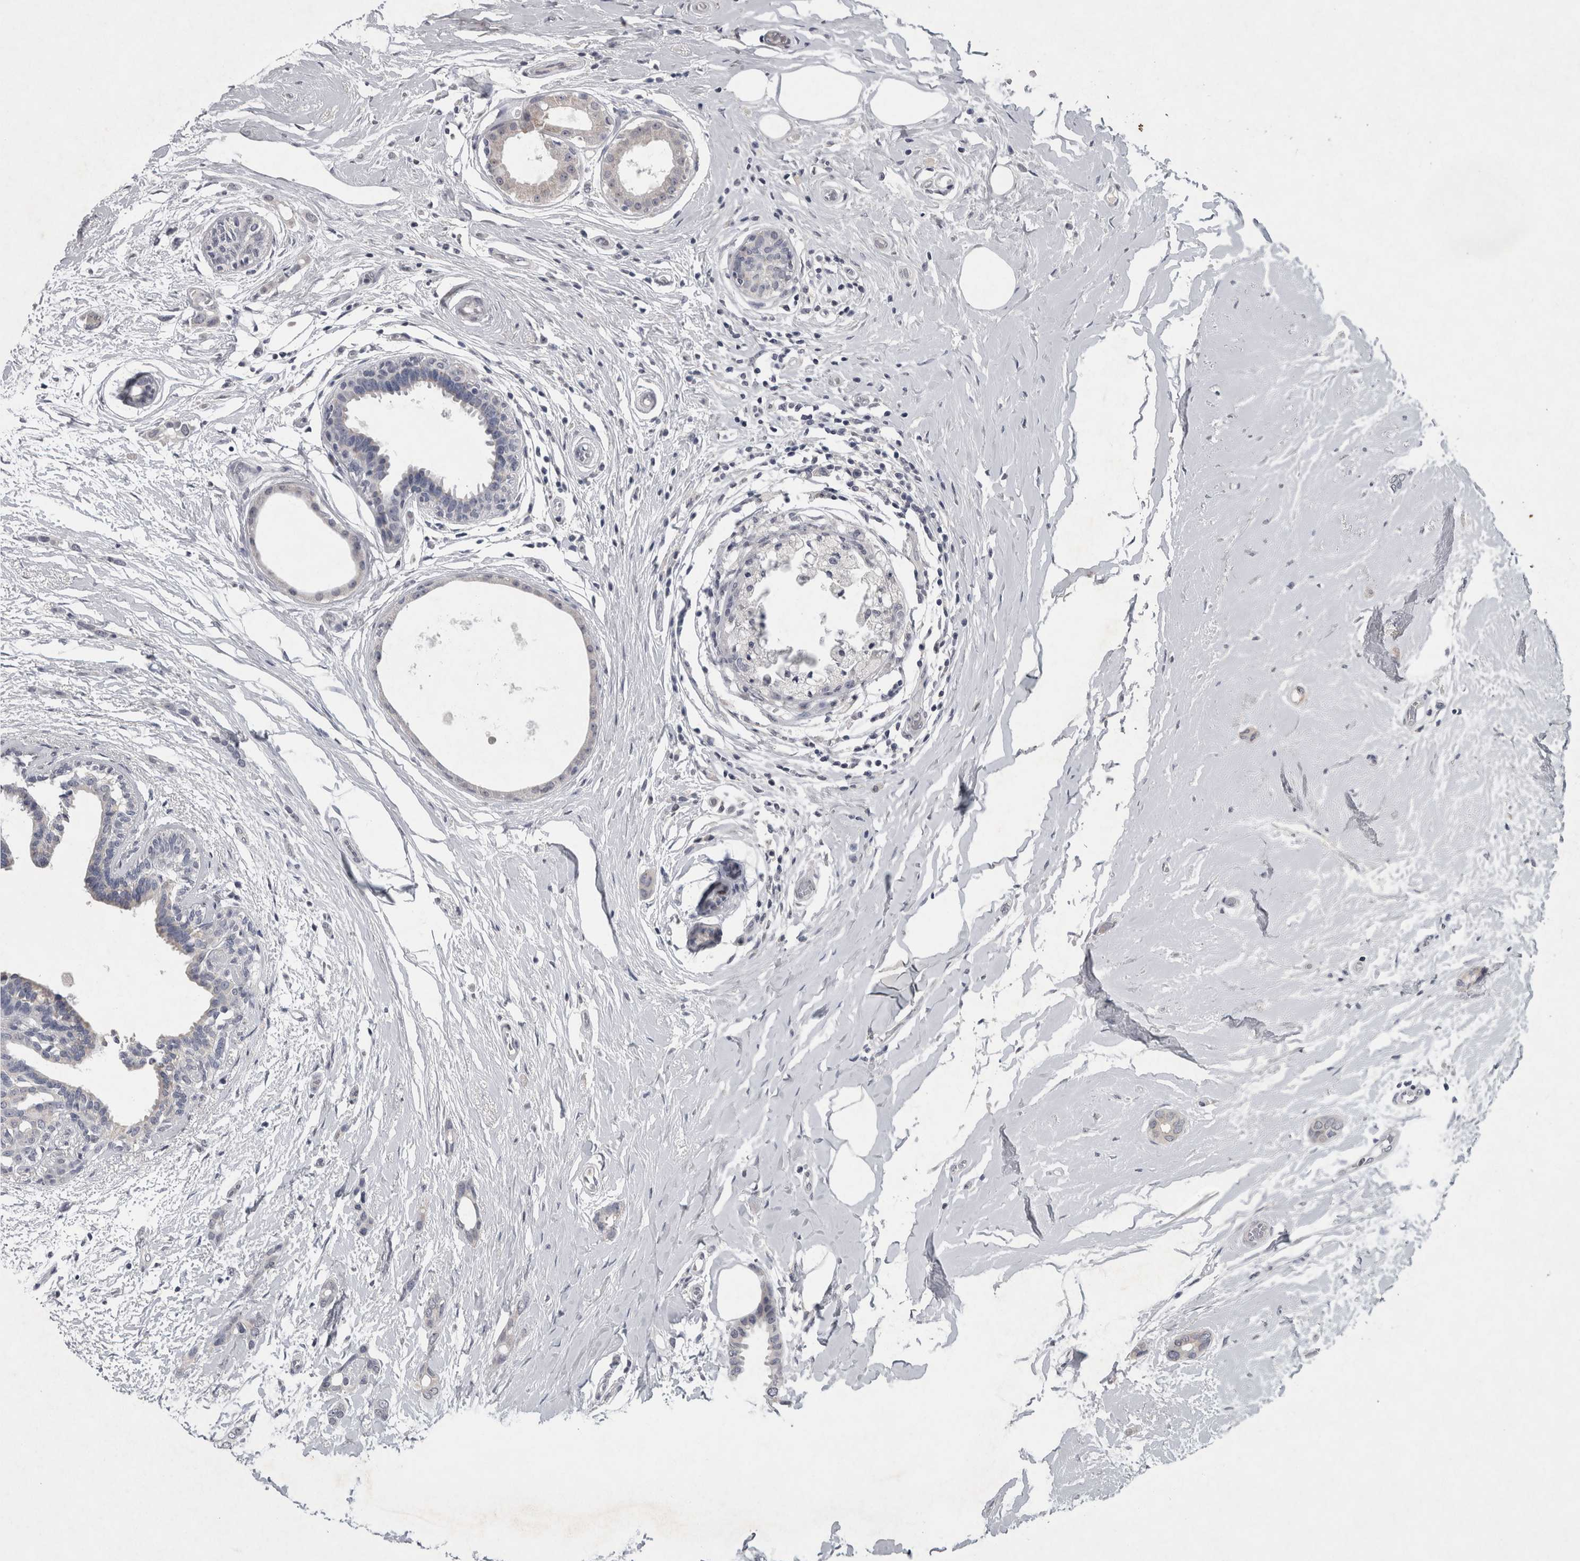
{"staining": {"intensity": "negative", "quantity": "none", "location": "none"}, "tissue": "breast cancer", "cell_type": "Tumor cells", "image_type": "cancer", "snomed": [{"axis": "morphology", "description": "Duct carcinoma"}, {"axis": "topography", "description": "Breast"}], "caption": "Micrograph shows no protein positivity in tumor cells of breast cancer tissue.", "gene": "WNT7A", "patient": {"sex": "female", "age": 55}}